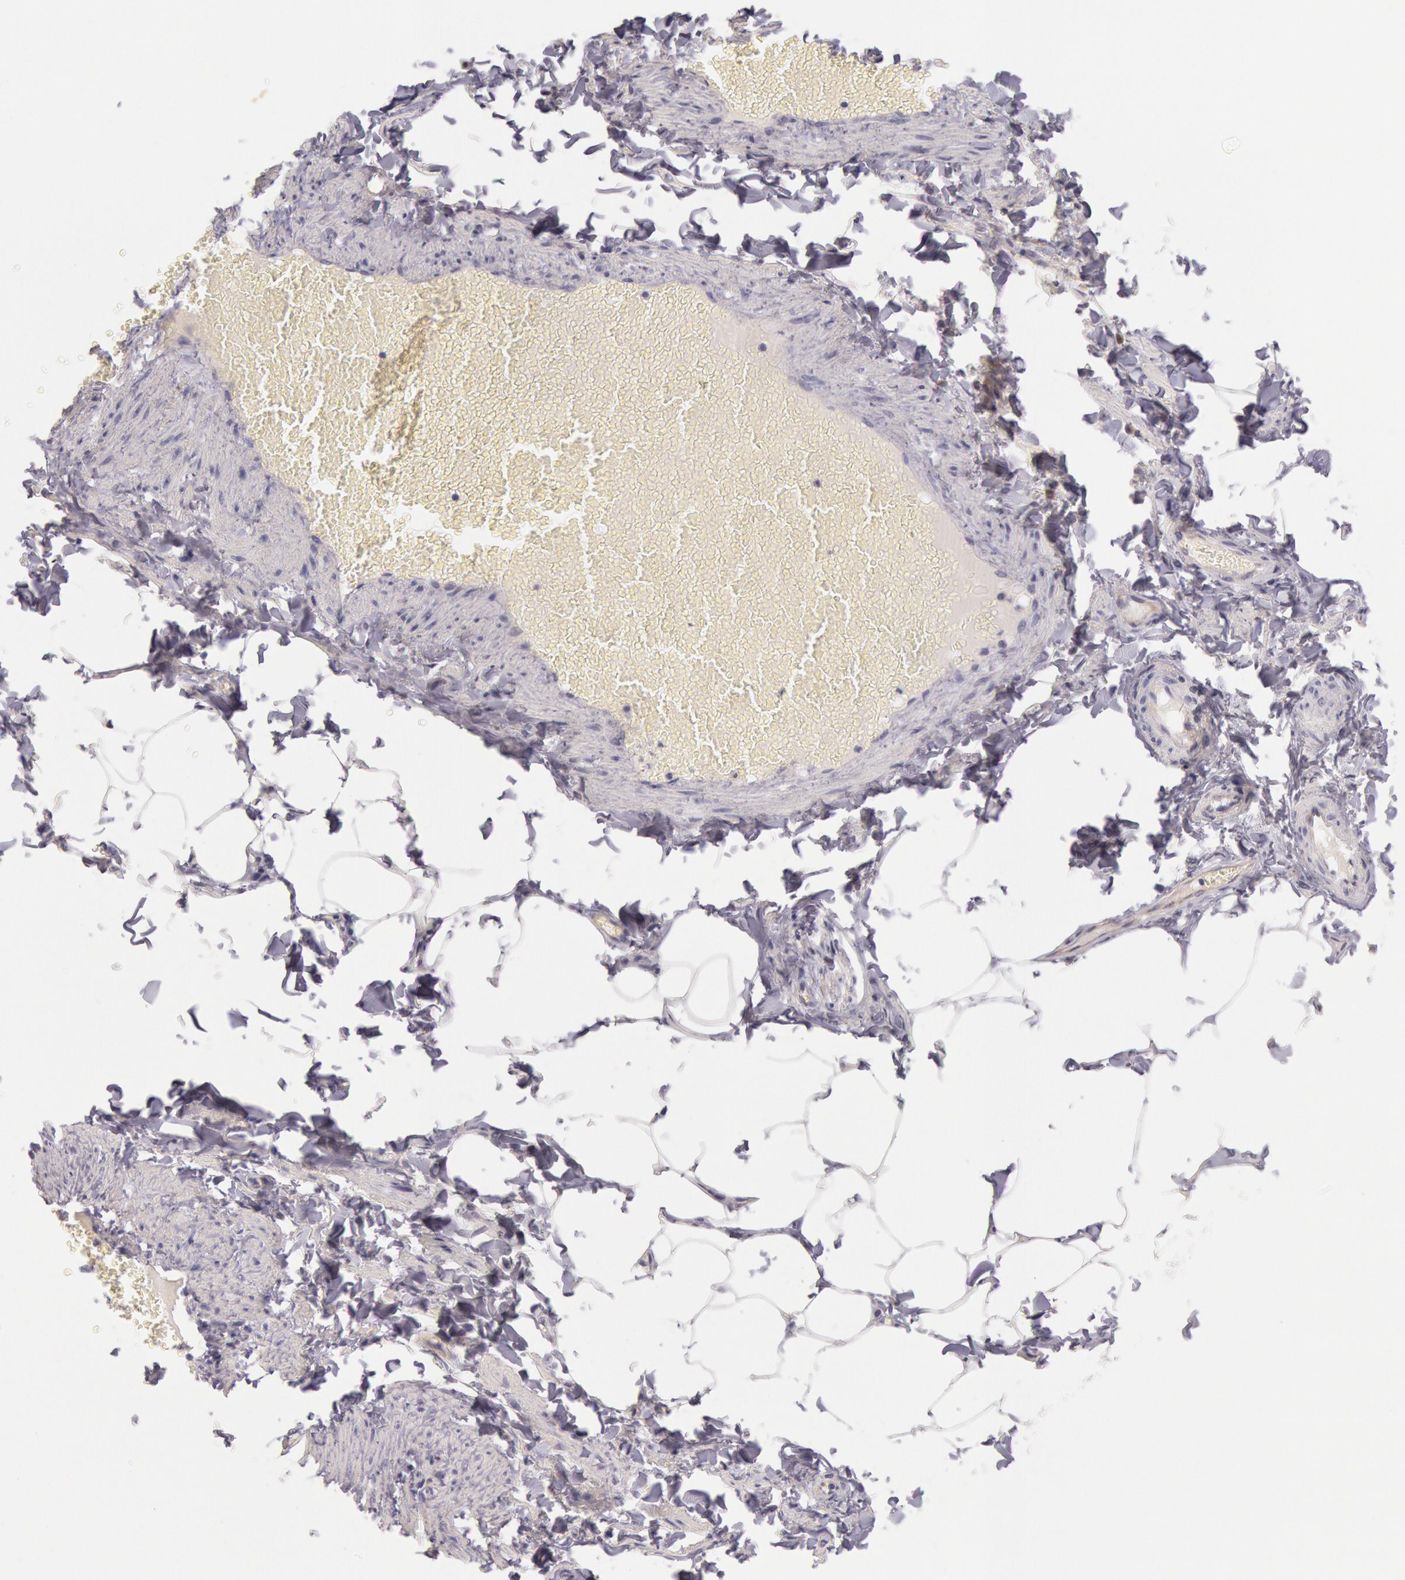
{"staining": {"intensity": "negative", "quantity": "none", "location": "none"}, "tissue": "adipose tissue", "cell_type": "Adipocytes", "image_type": "normal", "snomed": [{"axis": "morphology", "description": "Normal tissue, NOS"}, {"axis": "topography", "description": "Vascular tissue"}], "caption": "Image shows no significant protein positivity in adipocytes of unremarkable adipose tissue.", "gene": "MYO5A", "patient": {"sex": "male", "age": 41}}